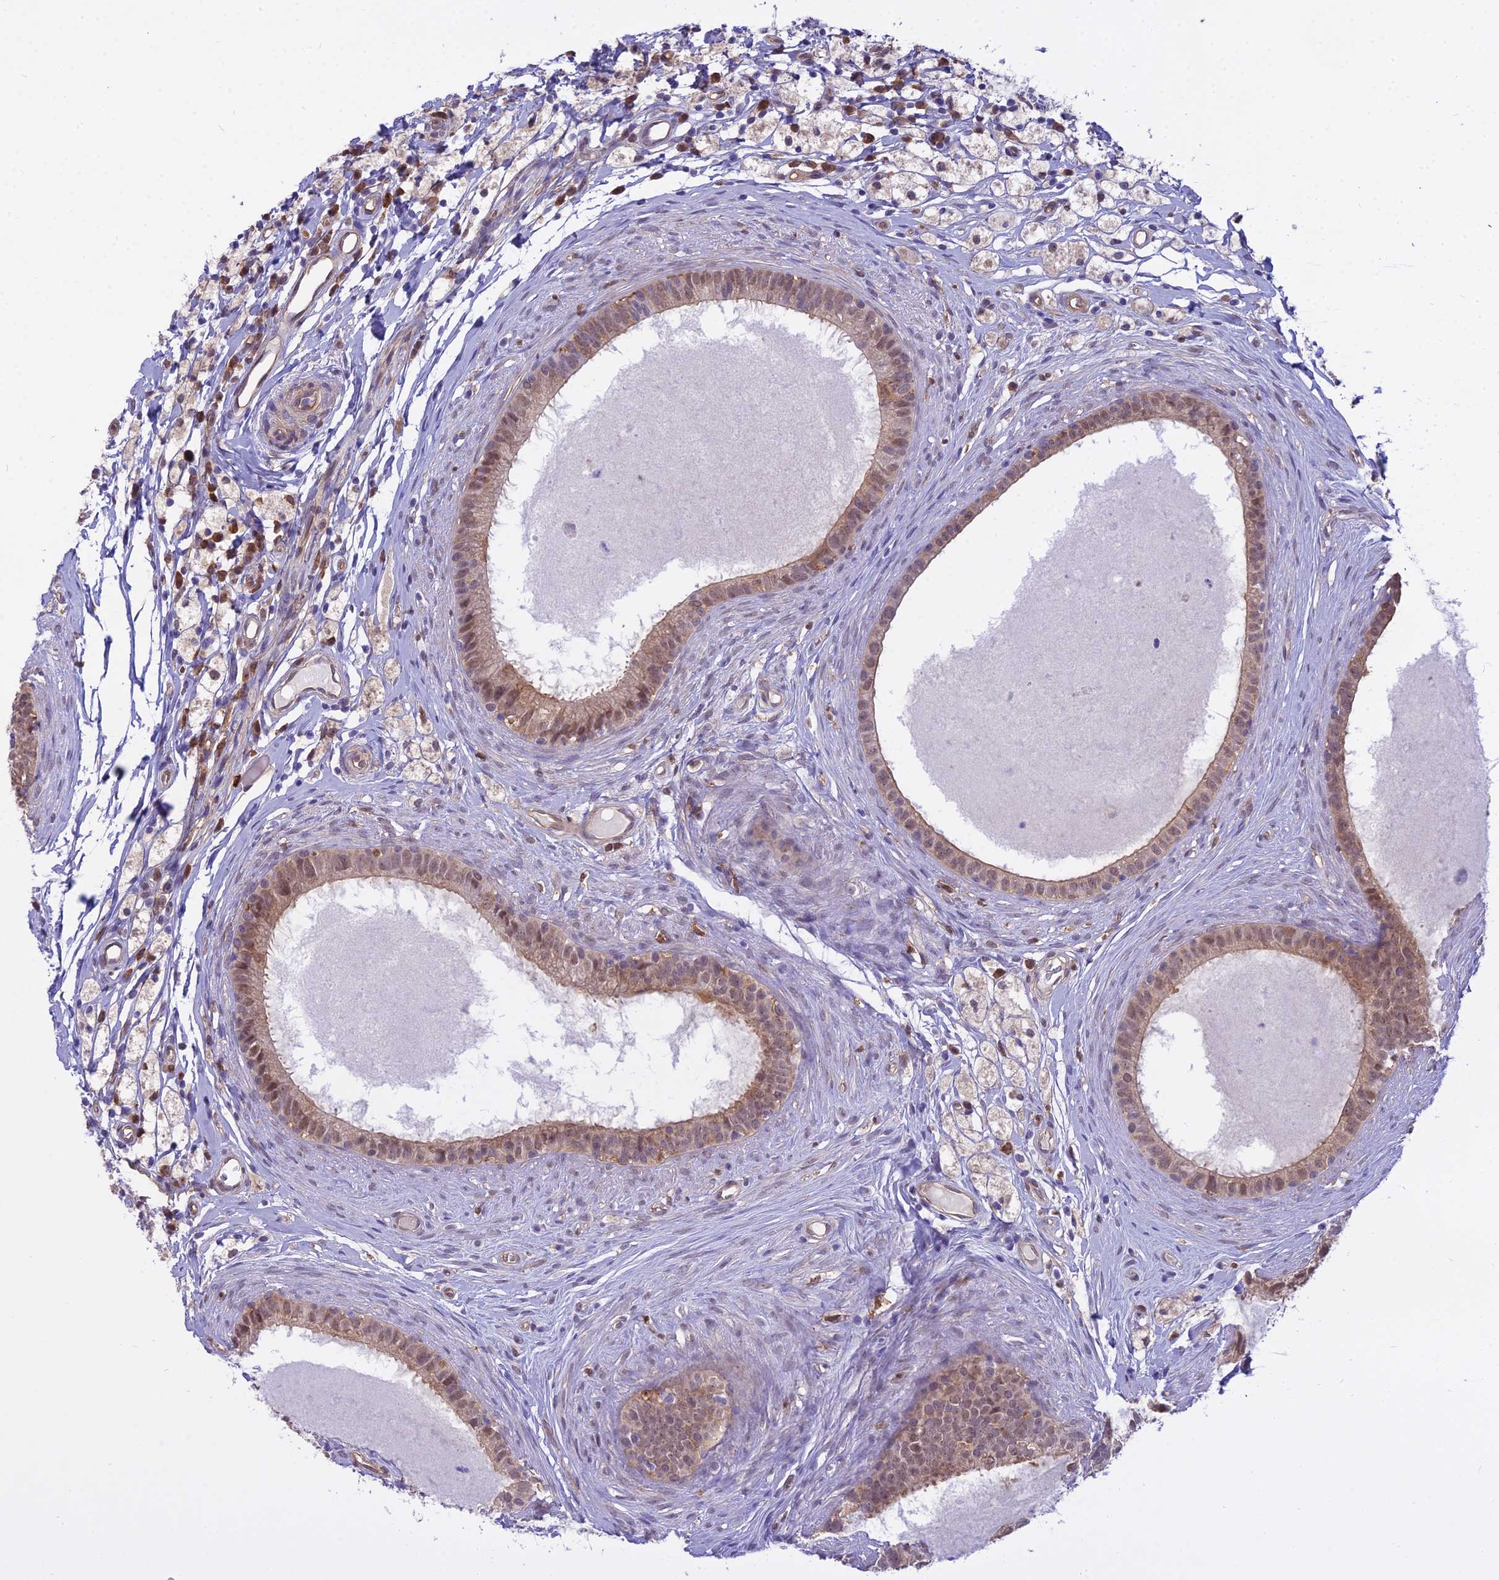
{"staining": {"intensity": "weak", "quantity": ">75%", "location": "cytoplasmic/membranous,nuclear"}, "tissue": "epididymis", "cell_type": "Glandular cells", "image_type": "normal", "snomed": [{"axis": "morphology", "description": "Normal tissue, NOS"}, {"axis": "topography", "description": "Epididymis"}], "caption": "Immunohistochemistry (DAB (3,3'-diaminobenzidine)) staining of benign epididymis displays weak cytoplasmic/membranous,nuclear protein positivity in about >75% of glandular cells.", "gene": "BLNK", "patient": {"sex": "male", "age": 80}}